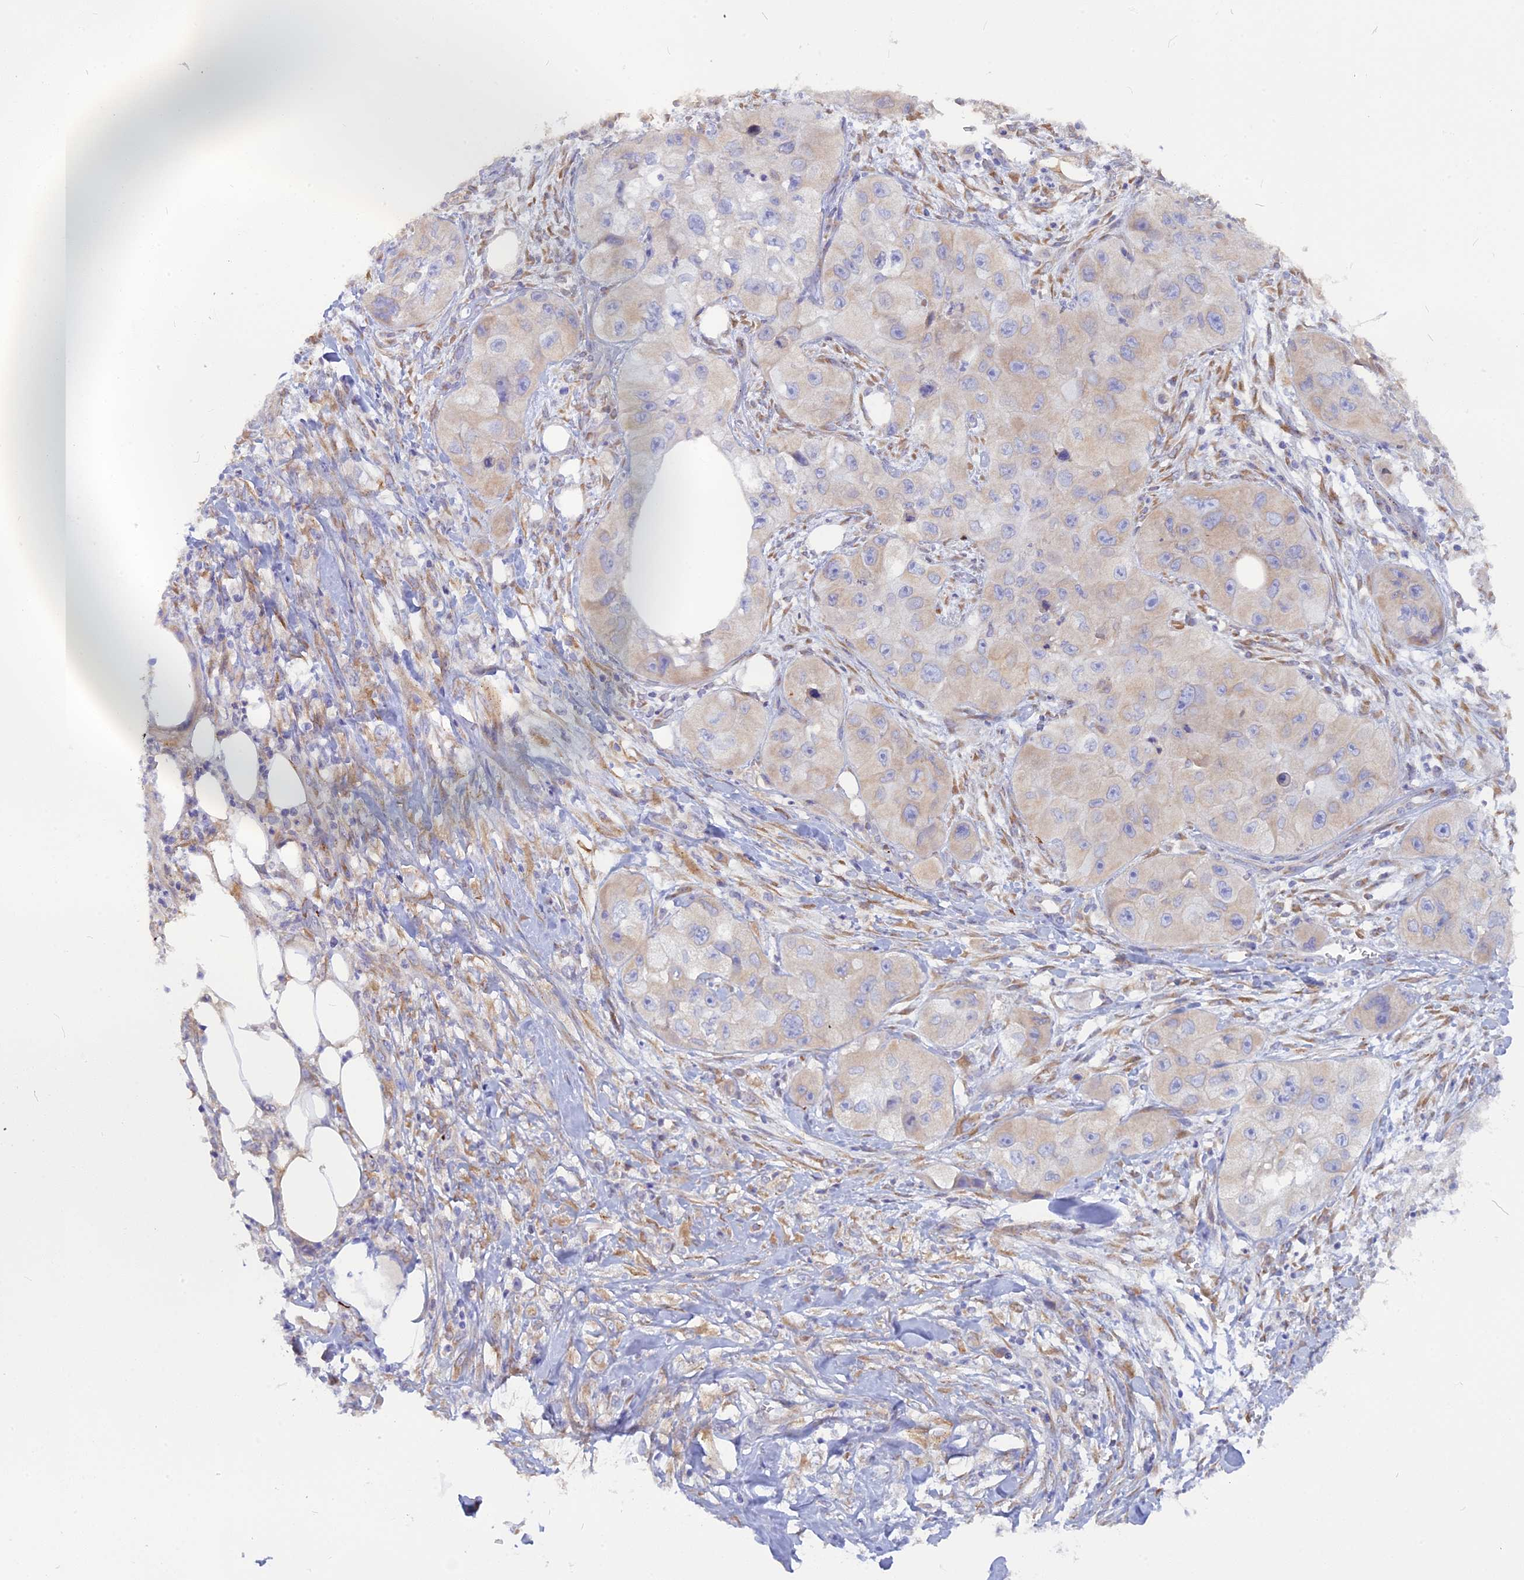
{"staining": {"intensity": "weak", "quantity": "<25%", "location": "cytoplasmic/membranous"}, "tissue": "skin cancer", "cell_type": "Tumor cells", "image_type": "cancer", "snomed": [{"axis": "morphology", "description": "Squamous cell carcinoma, NOS"}, {"axis": "topography", "description": "Skin"}, {"axis": "topography", "description": "Subcutis"}], "caption": "High power microscopy photomicrograph of an immunohistochemistry (IHC) micrograph of skin cancer (squamous cell carcinoma), revealing no significant staining in tumor cells. (DAB (3,3'-diaminobenzidine) immunohistochemistry, high magnification).", "gene": "TLCD1", "patient": {"sex": "male", "age": 73}}